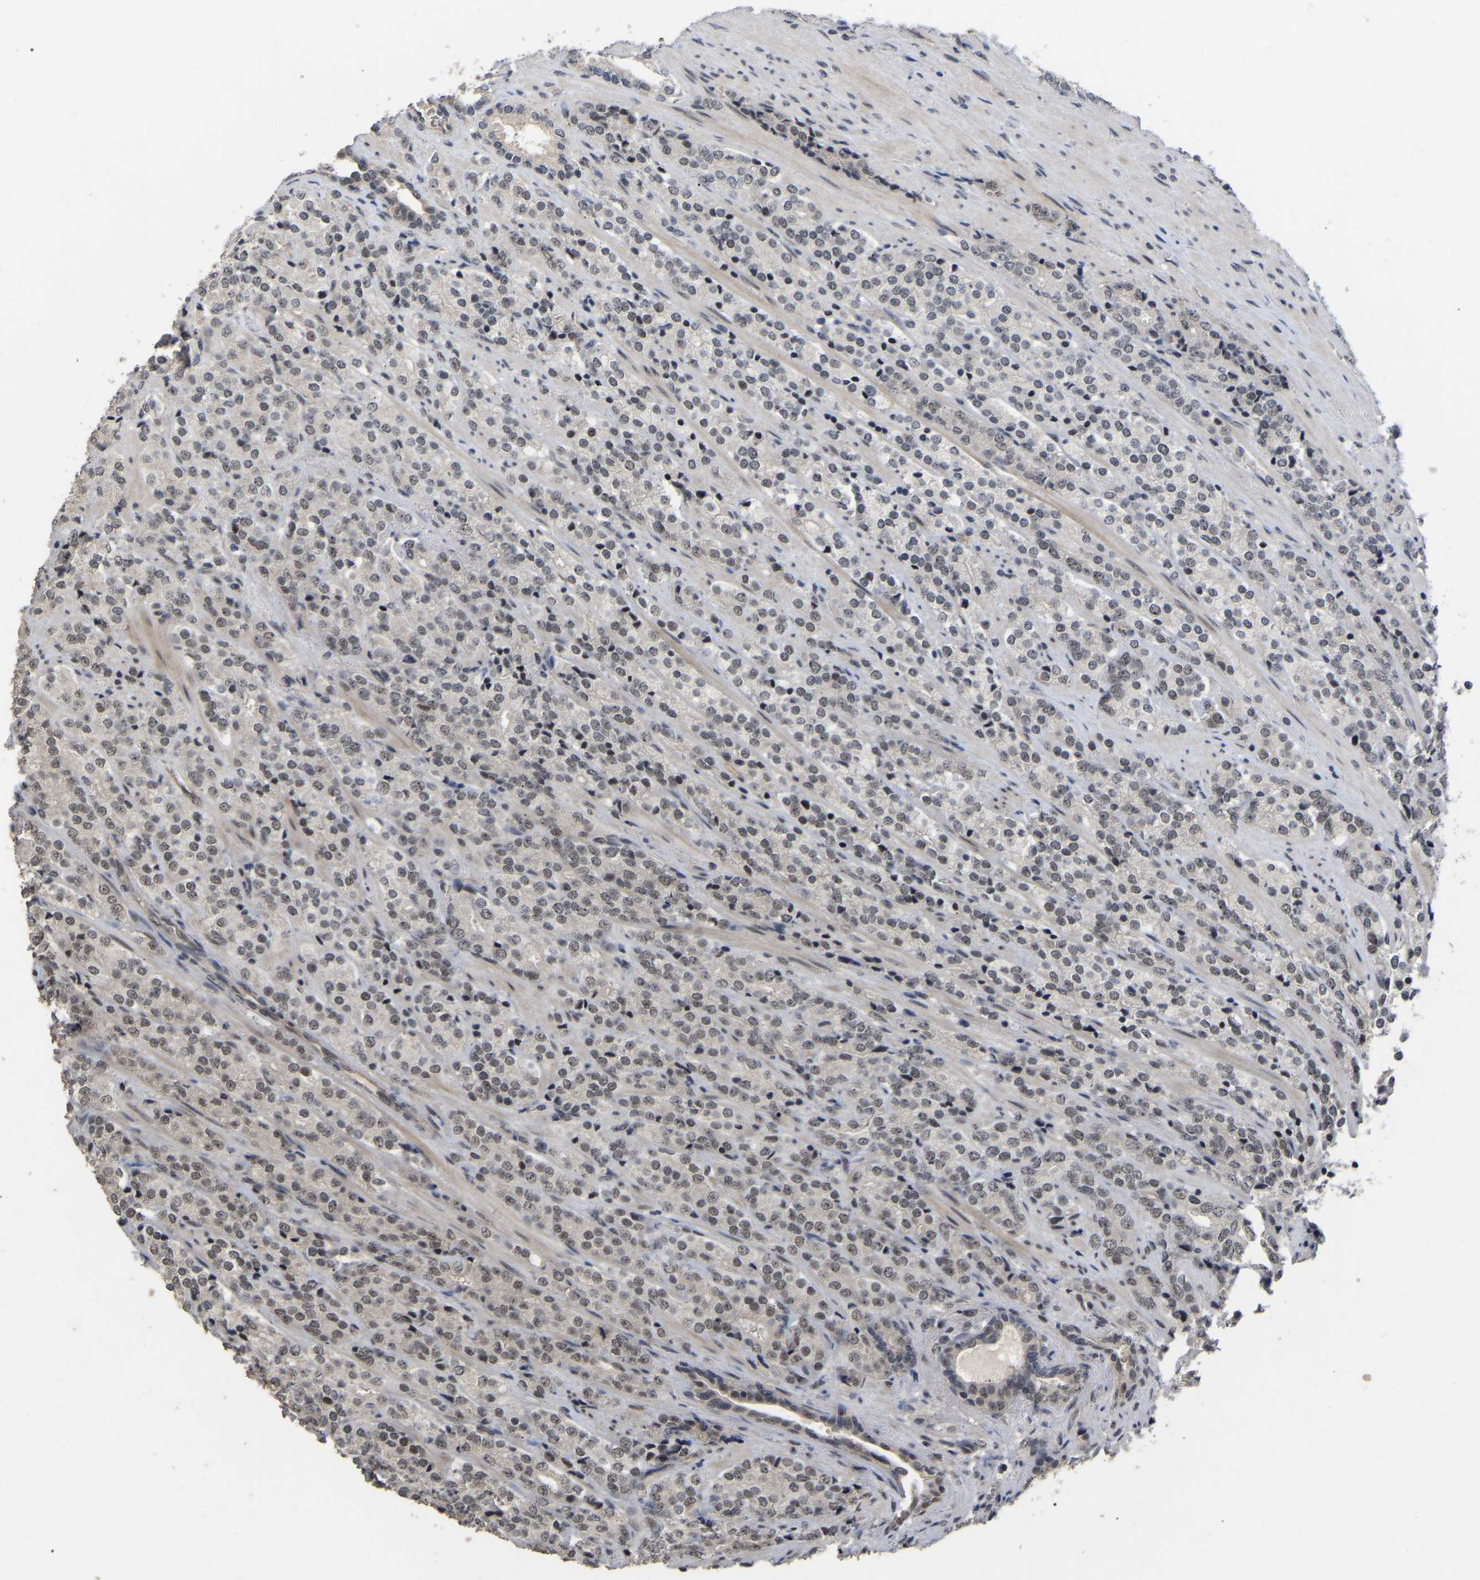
{"staining": {"intensity": "weak", "quantity": ">75%", "location": "nuclear"}, "tissue": "prostate cancer", "cell_type": "Tumor cells", "image_type": "cancer", "snomed": [{"axis": "morphology", "description": "Adenocarcinoma, High grade"}, {"axis": "topography", "description": "Prostate"}], "caption": "This histopathology image reveals IHC staining of prostate adenocarcinoma (high-grade), with low weak nuclear positivity in about >75% of tumor cells.", "gene": "JAZF1", "patient": {"sex": "male", "age": 71}}